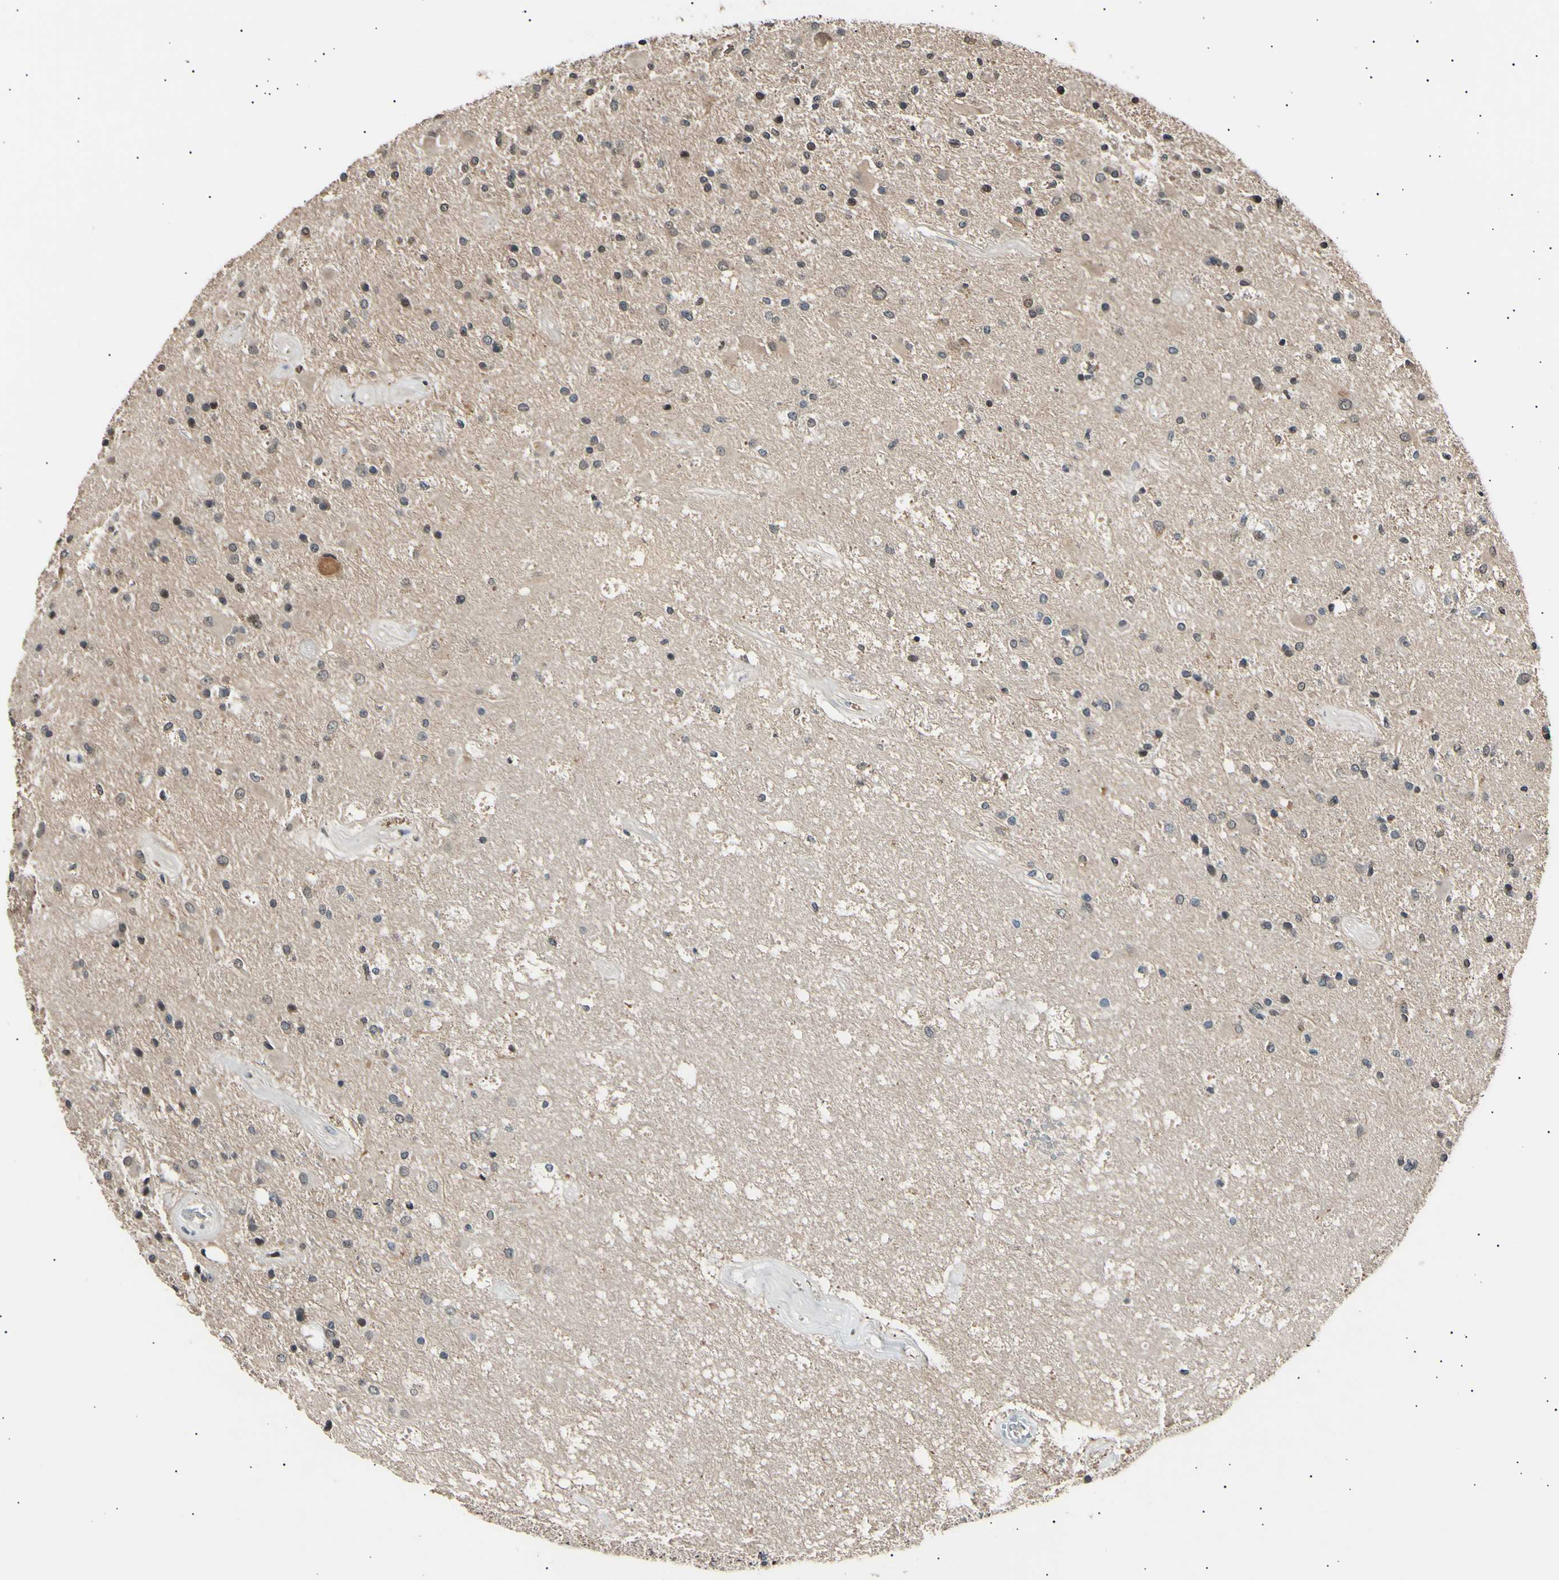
{"staining": {"intensity": "weak", "quantity": "<25%", "location": "cytoplasmic/membranous"}, "tissue": "glioma", "cell_type": "Tumor cells", "image_type": "cancer", "snomed": [{"axis": "morphology", "description": "Glioma, malignant, Low grade"}, {"axis": "topography", "description": "Brain"}], "caption": "The photomicrograph shows no significant staining in tumor cells of malignant low-grade glioma.", "gene": "AK1", "patient": {"sex": "male", "age": 58}}